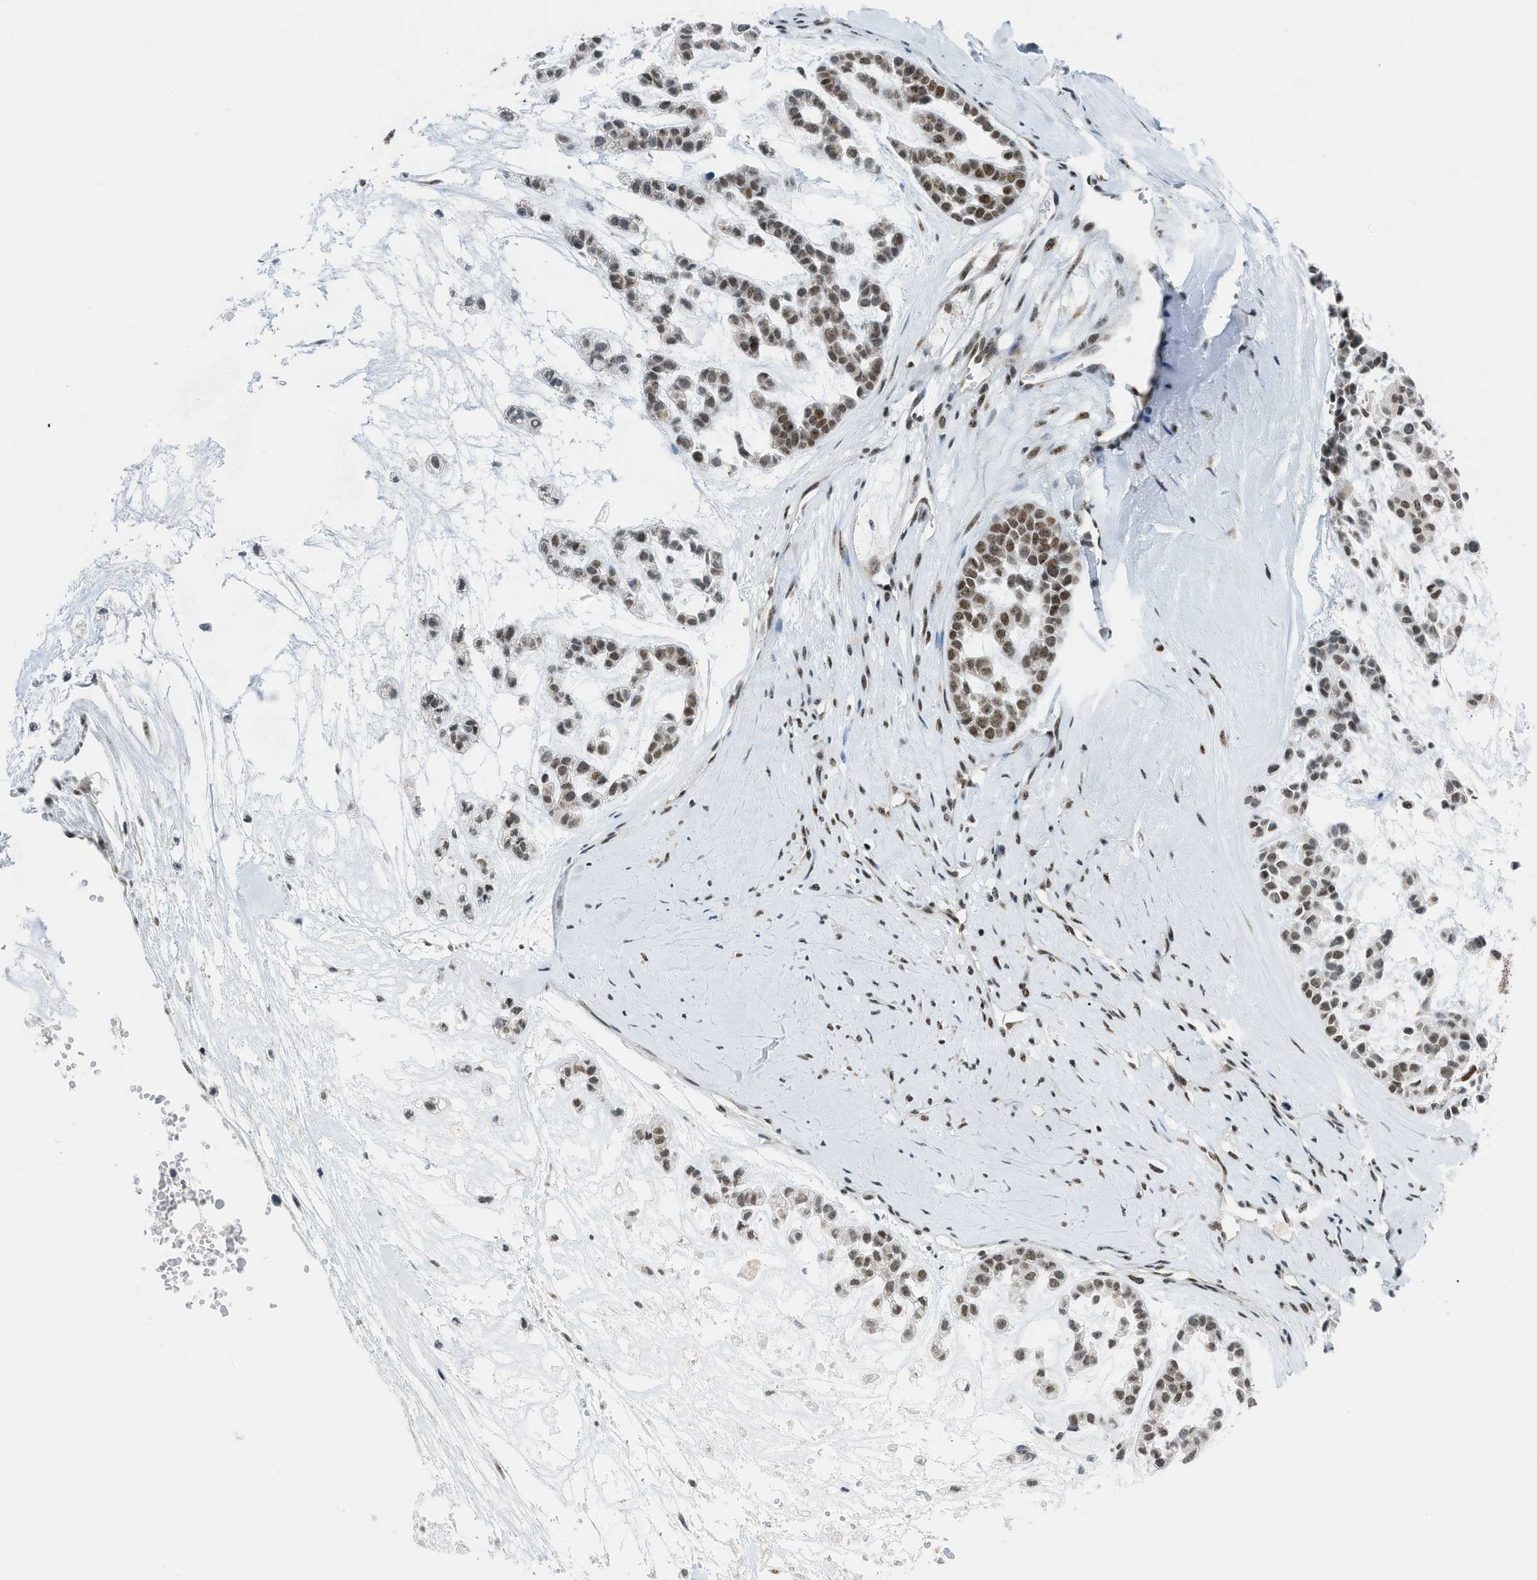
{"staining": {"intensity": "moderate", "quantity": "25%-75%", "location": "nuclear"}, "tissue": "head and neck cancer", "cell_type": "Tumor cells", "image_type": "cancer", "snomed": [{"axis": "morphology", "description": "Adenocarcinoma, NOS"}, {"axis": "morphology", "description": "Adenoma, NOS"}, {"axis": "topography", "description": "Head-Neck"}], "caption": "About 25%-75% of tumor cells in human head and neck cancer display moderate nuclear protein positivity as visualized by brown immunohistochemical staining.", "gene": "RAD51B", "patient": {"sex": "female", "age": 55}}